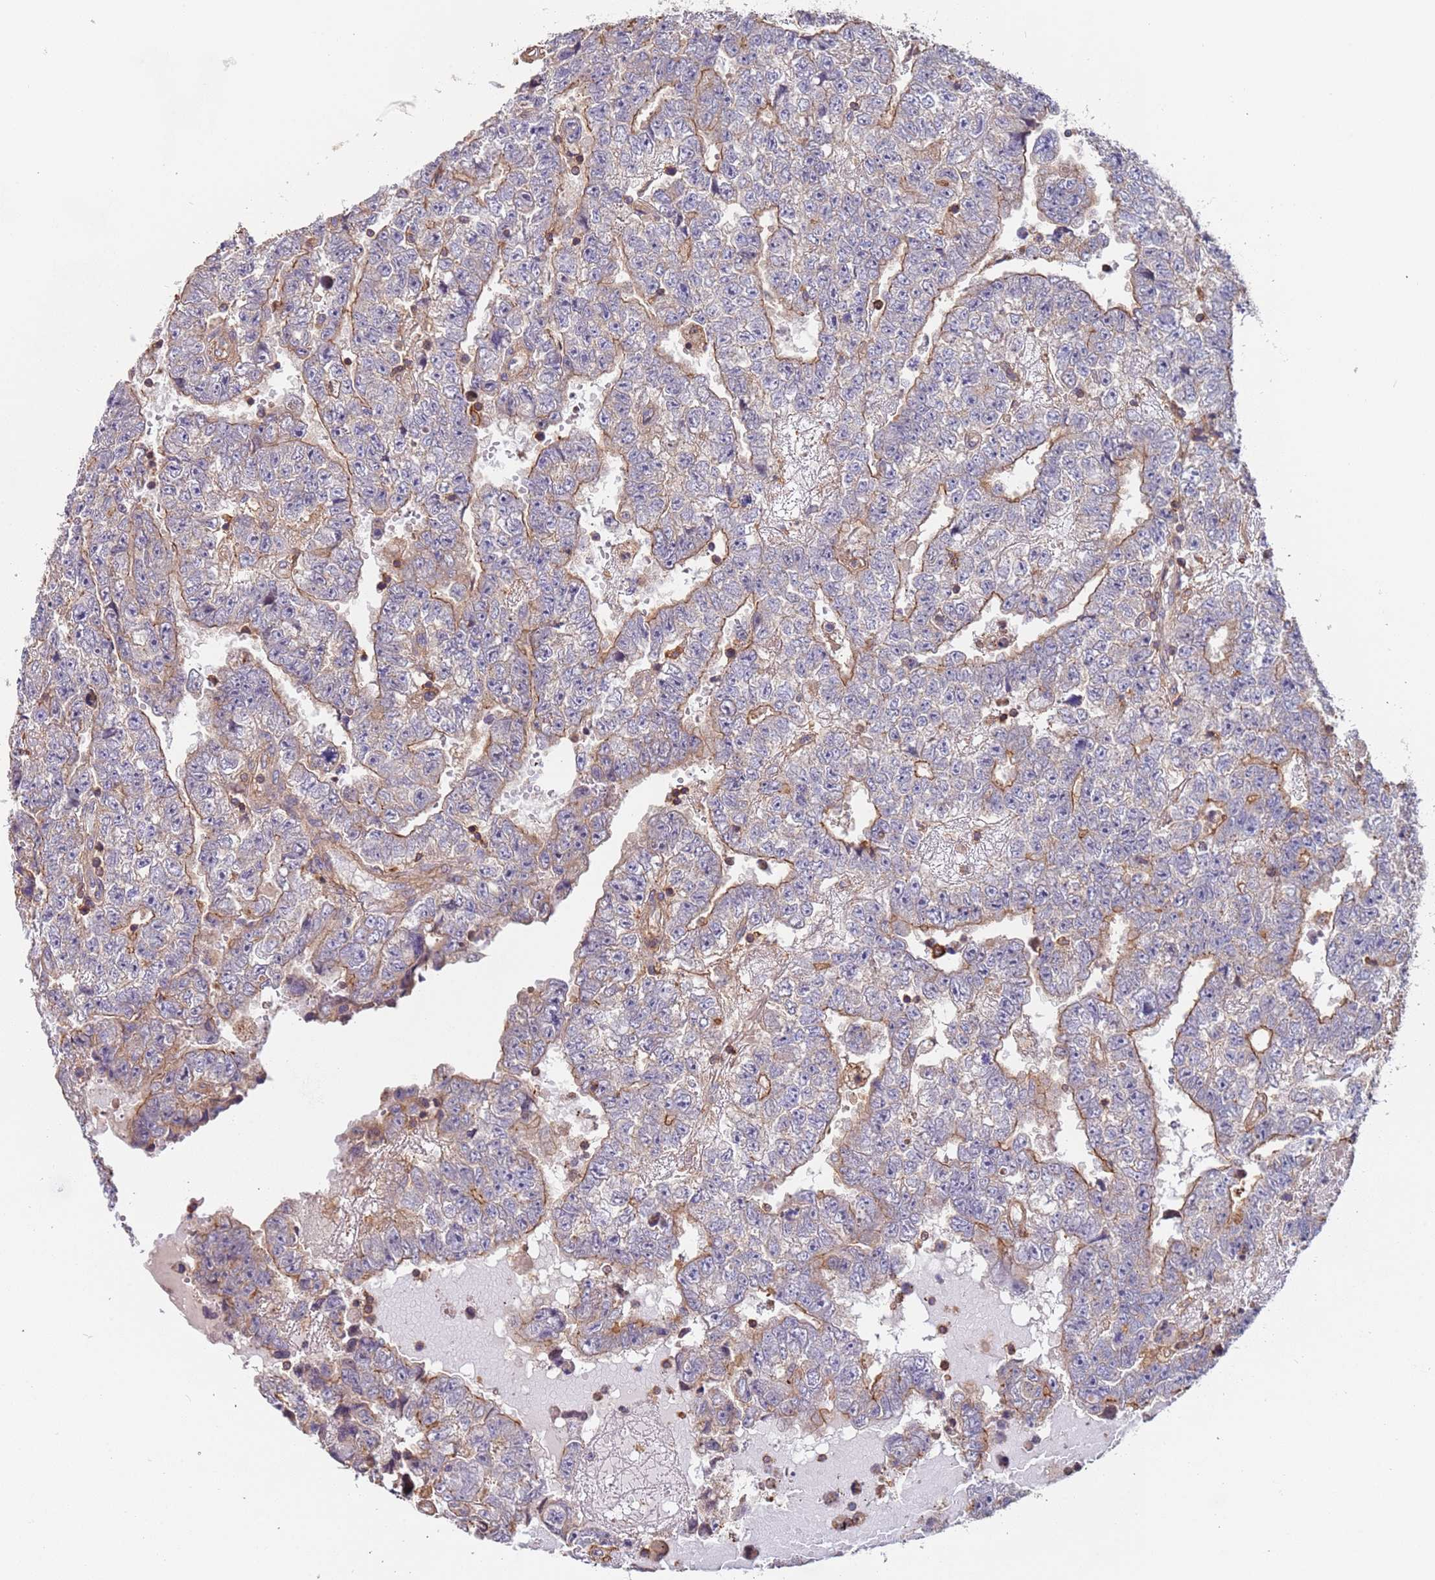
{"staining": {"intensity": "moderate", "quantity": "<25%", "location": "cytoplasmic/membranous"}, "tissue": "testis cancer", "cell_type": "Tumor cells", "image_type": "cancer", "snomed": [{"axis": "morphology", "description": "Carcinoma, Embryonal, NOS"}, {"axis": "topography", "description": "Testis"}], "caption": "Protein analysis of testis cancer tissue displays moderate cytoplasmic/membranous staining in about <25% of tumor cells.", "gene": "SYT4", "patient": {"sex": "male", "age": 25}}